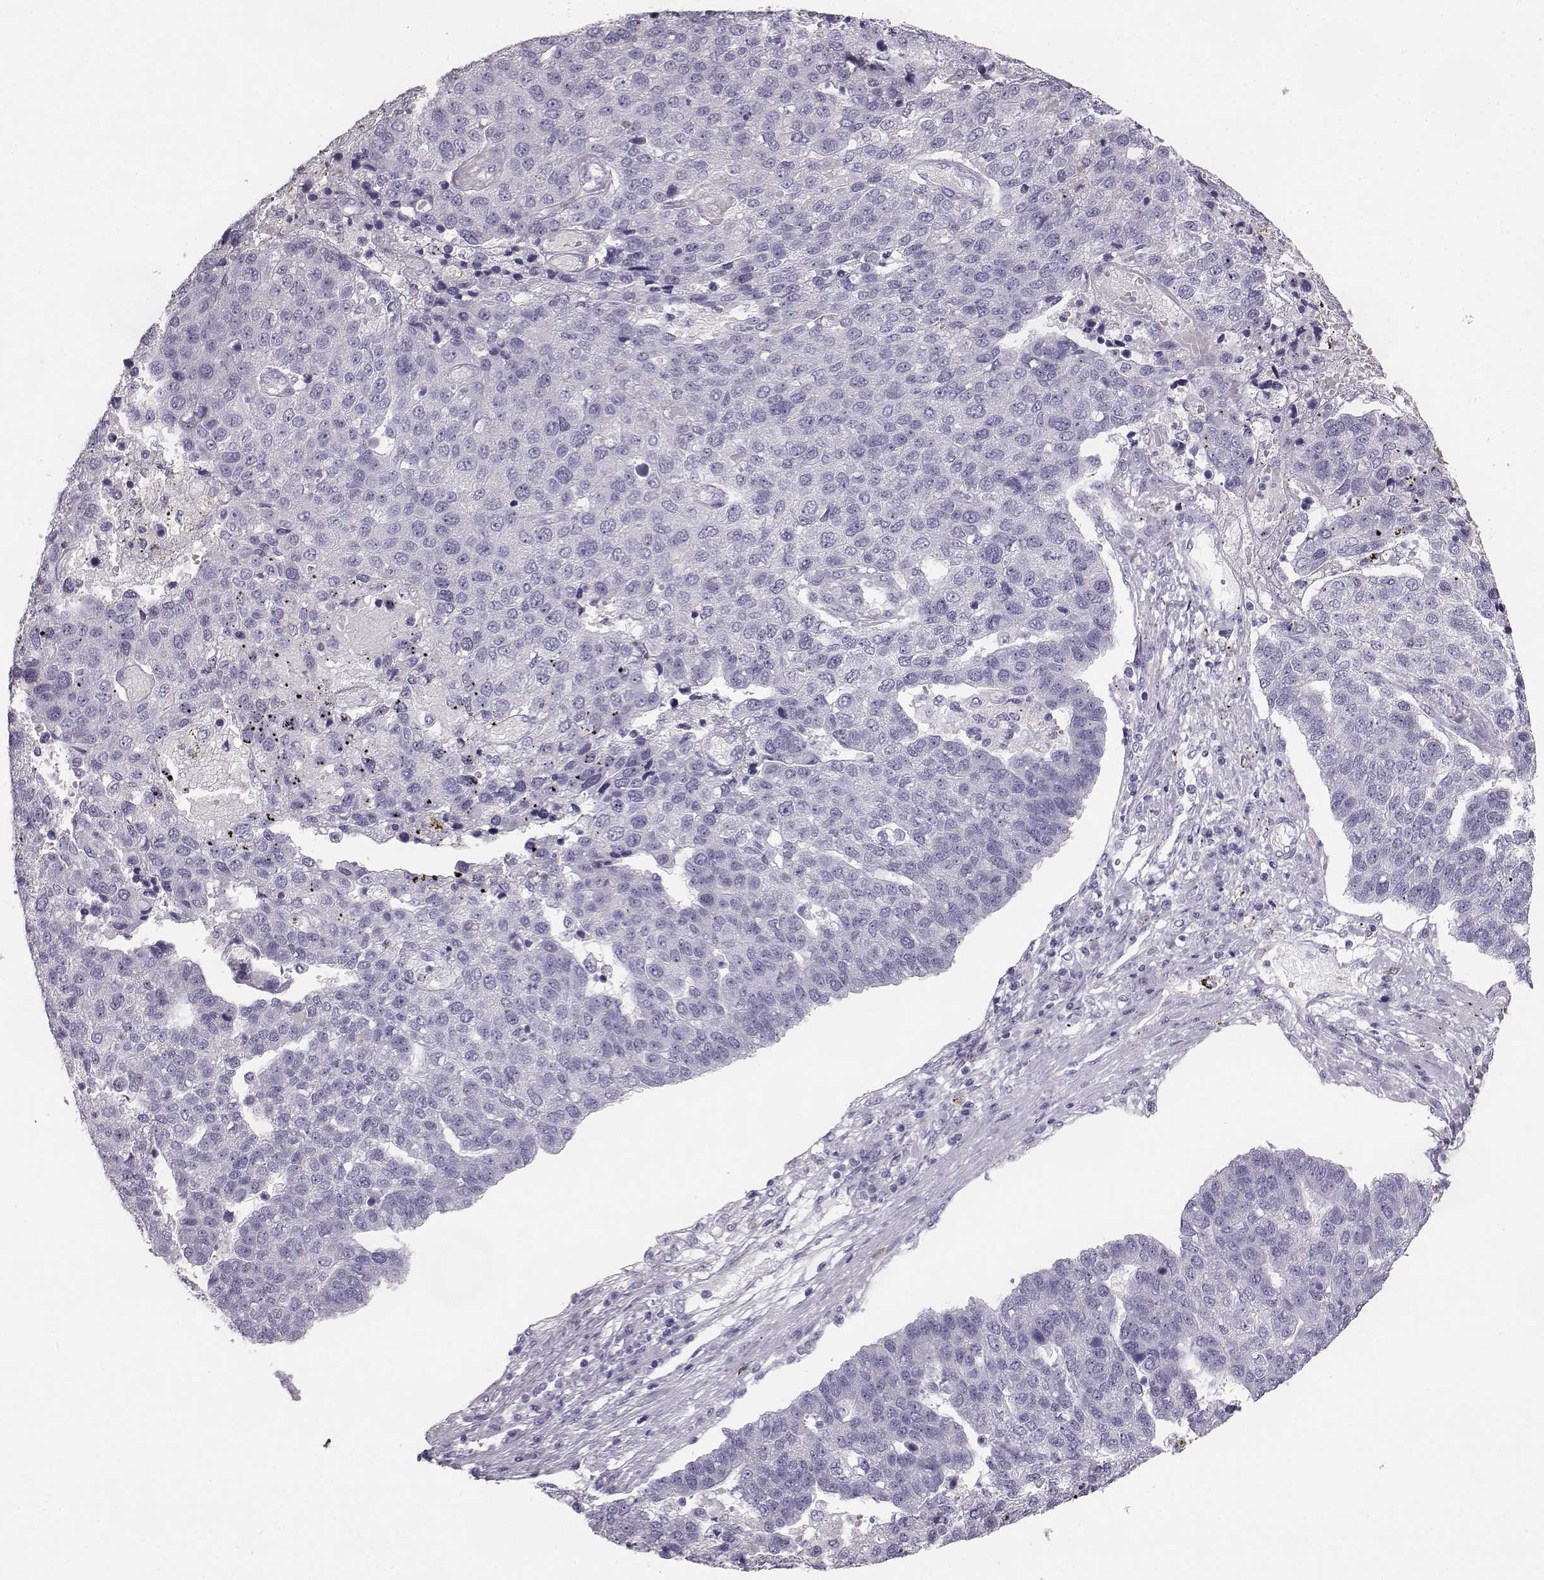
{"staining": {"intensity": "negative", "quantity": "none", "location": "none"}, "tissue": "pancreatic cancer", "cell_type": "Tumor cells", "image_type": "cancer", "snomed": [{"axis": "morphology", "description": "Adenocarcinoma, NOS"}, {"axis": "topography", "description": "Pancreas"}], "caption": "This is an immunohistochemistry histopathology image of pancreatic cancer (adenocarcinoma). There is no positivity in tumor cells.", "gene": "NPTXR", "patient": {"sex": "female", "age": 61}}